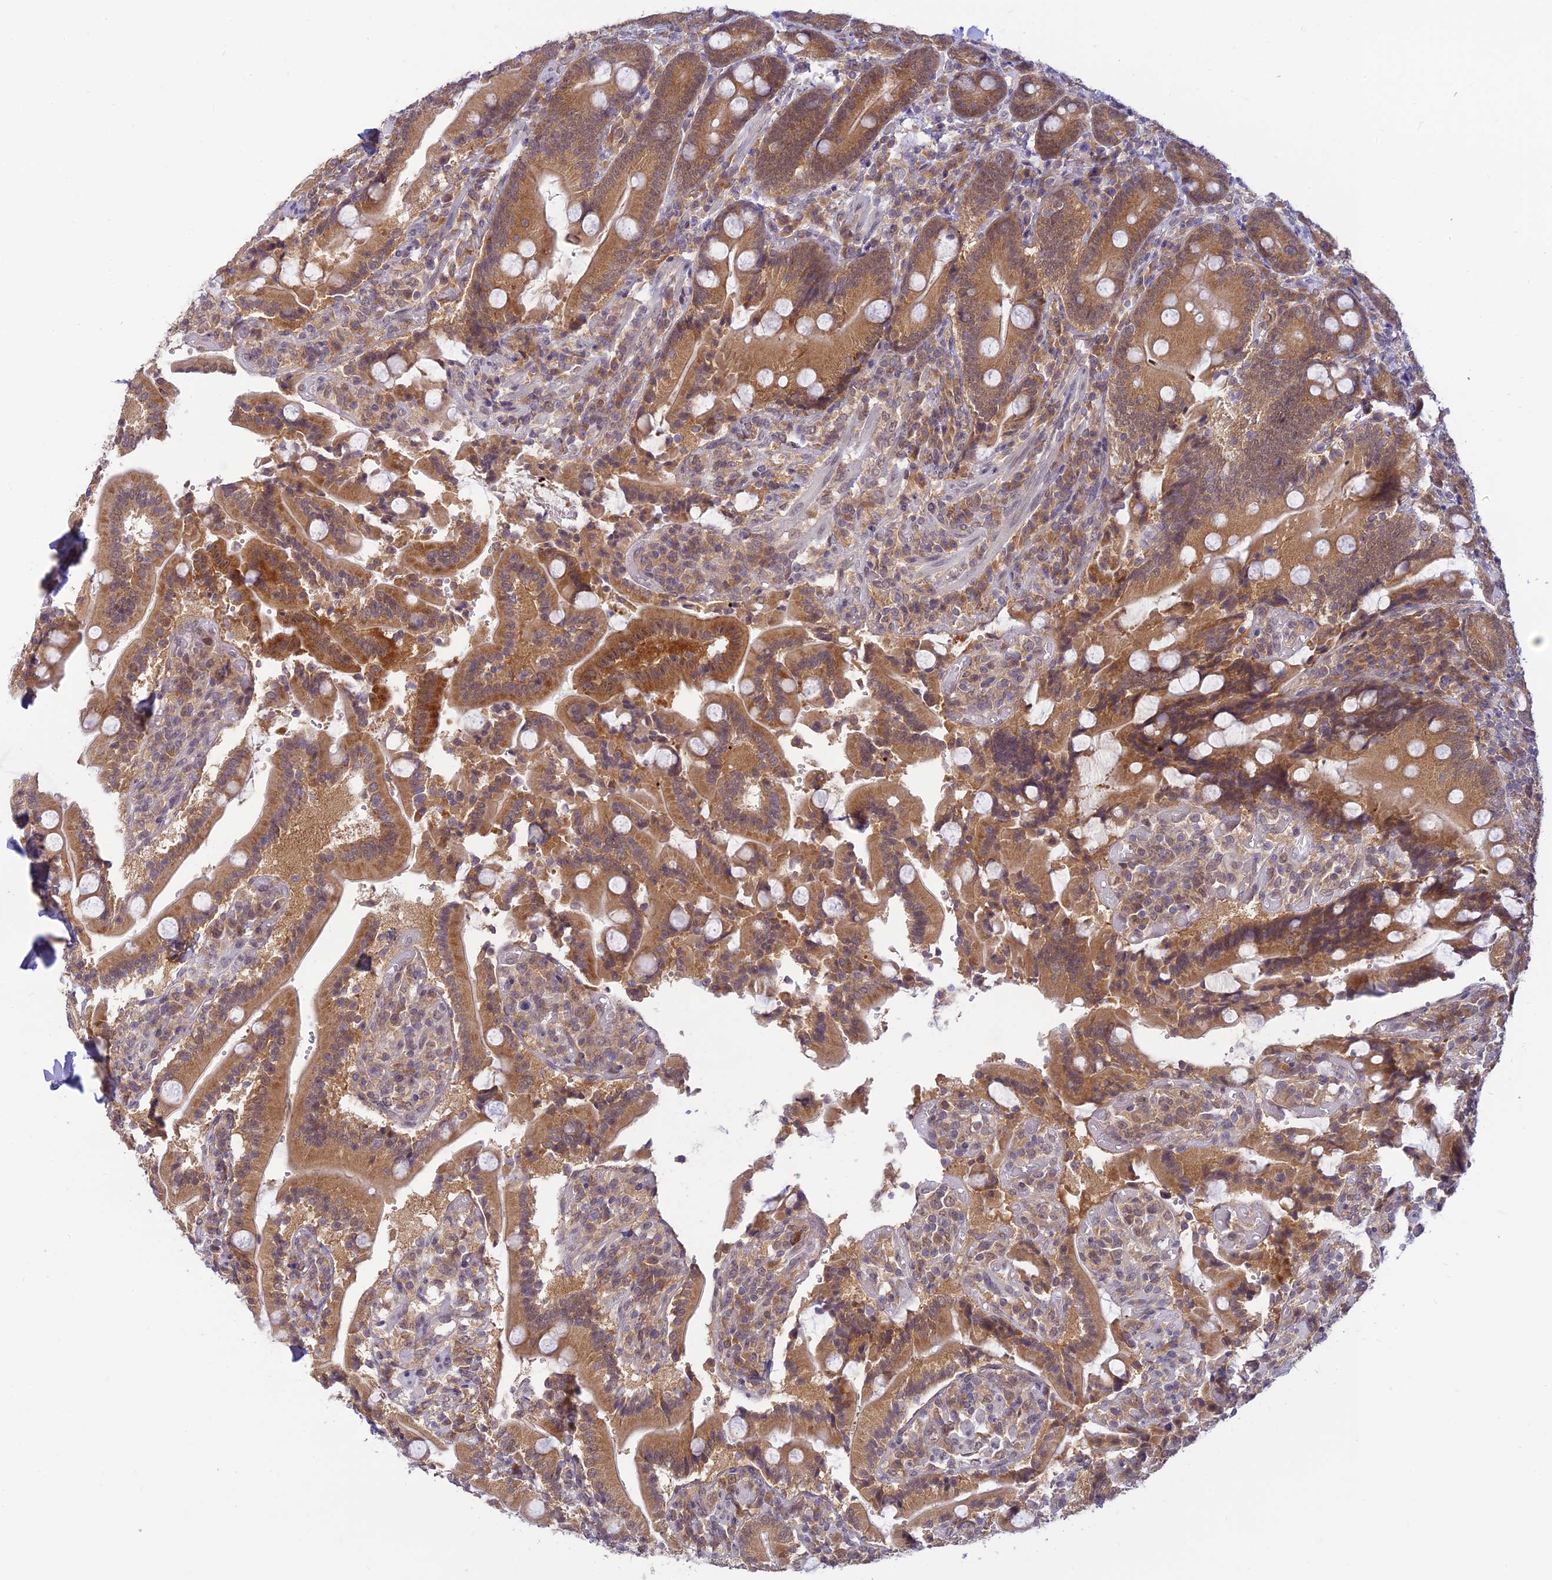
{"staining": {"intensity": "moderate", "quantity": ">75%", "location": "cytoplasmic/membranous,nuclear"}, "tissue": "duodenum", "cell_type": "Glandular cells", "image_type": "normal", "snomed": [{"axis": "morphology", "description": "Normal tissue, NOS"}, {"axis": "topography", "description": "Duodenum"}], "caption": "The photomicrograph displays immunohistochemical staining of benign duodenum. There is moderate cytoplasmic/membranous,nuclear positivity is identified in about >75% of glandular cells.", "gene": "SKIC8", "patient": {"sex": "female", "age": 62}}